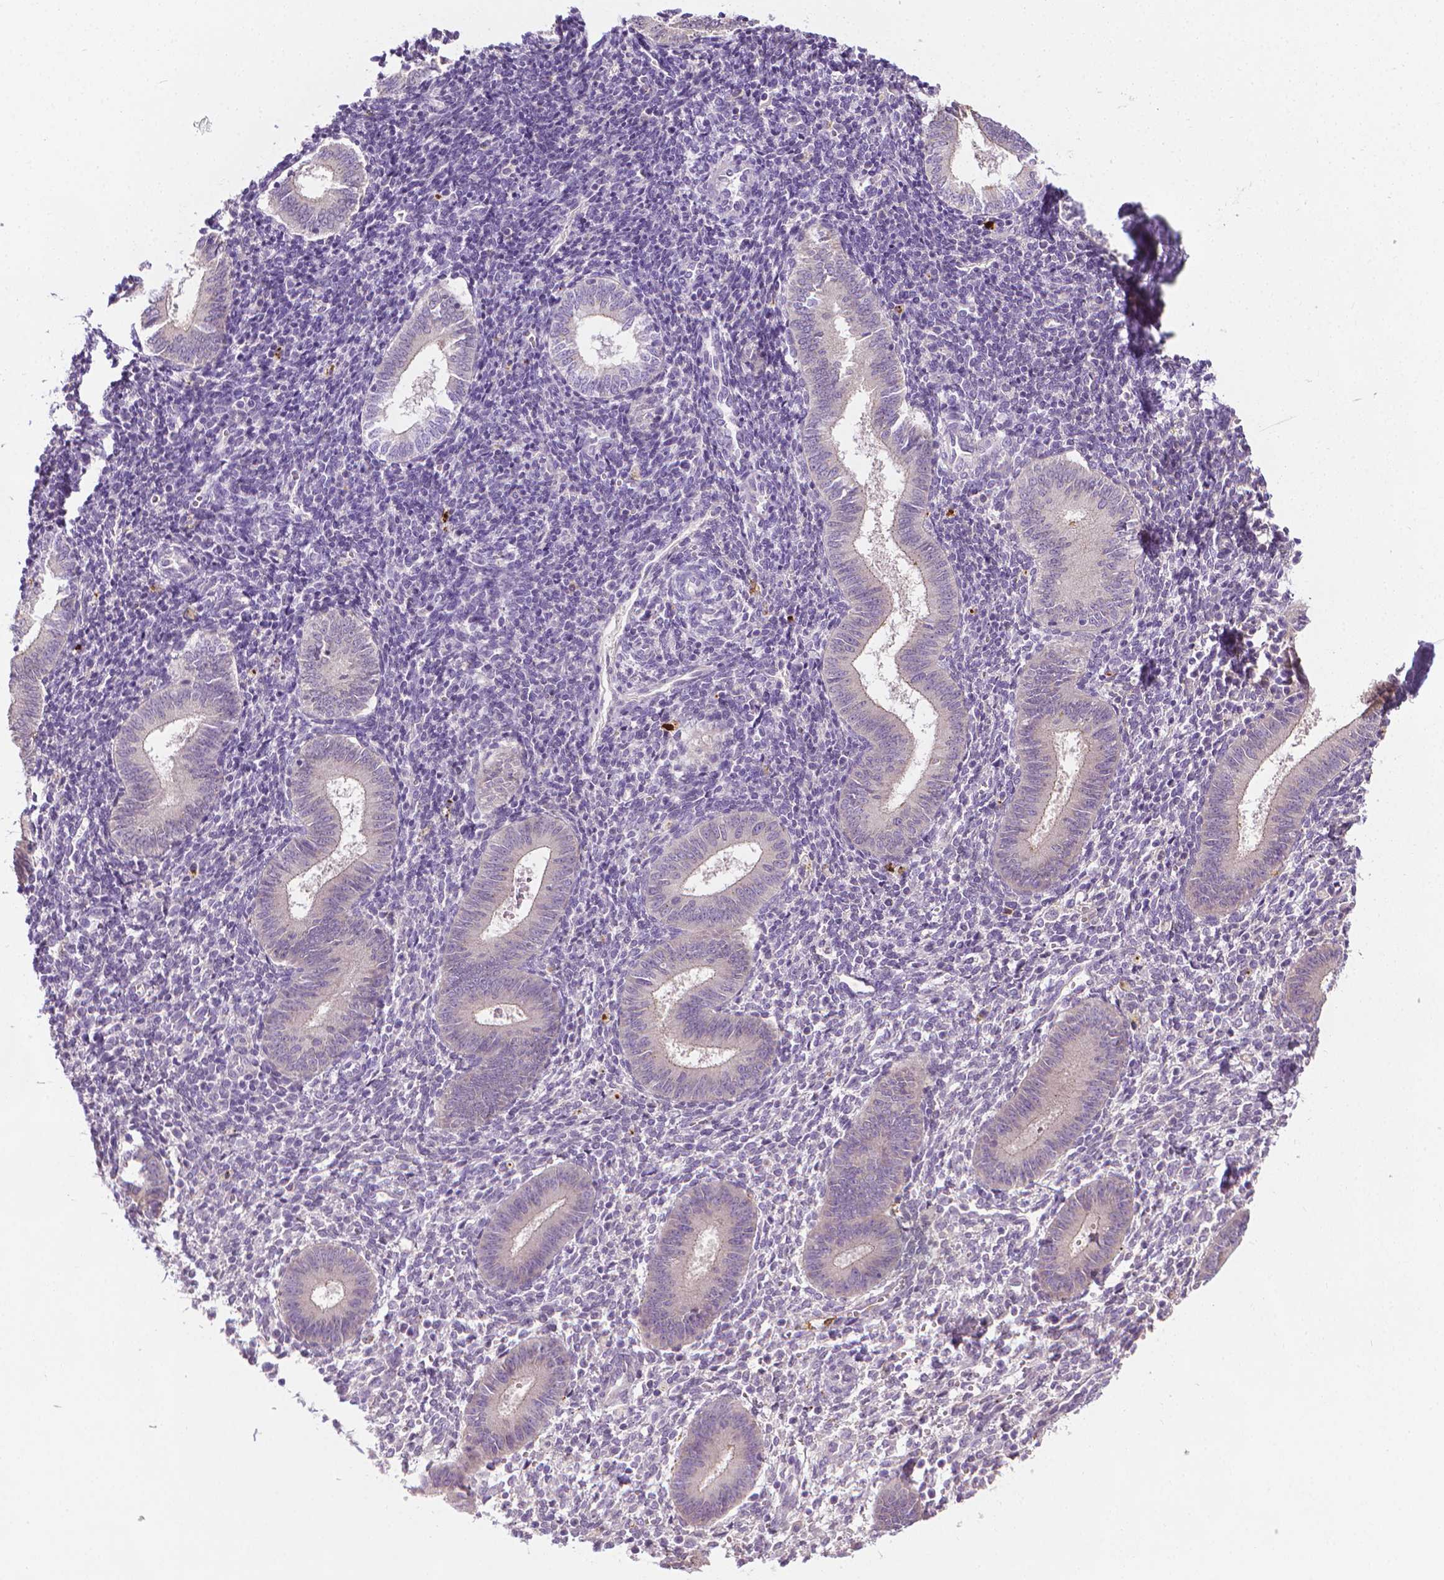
{"staining": {"intensity": "negative", "quantity": "none", "location": "none"}, "tissue": "endometrium", "cell_type": "Cells in endometrial stroma", "image_type": "normal", "snomed": [{"axis": "morphology", "description": "Normal tissue, NOS"}, {"axis": "topography", "description": "Endometrium"}], "caption": "Cells in endometrial stroma show no significant staining in normal endometrium. (DAB IHC visualized using brightfield microscopy, high magnification).", "gene": "MCOLN3", "patient": {"sex": "female", "age": 25}}